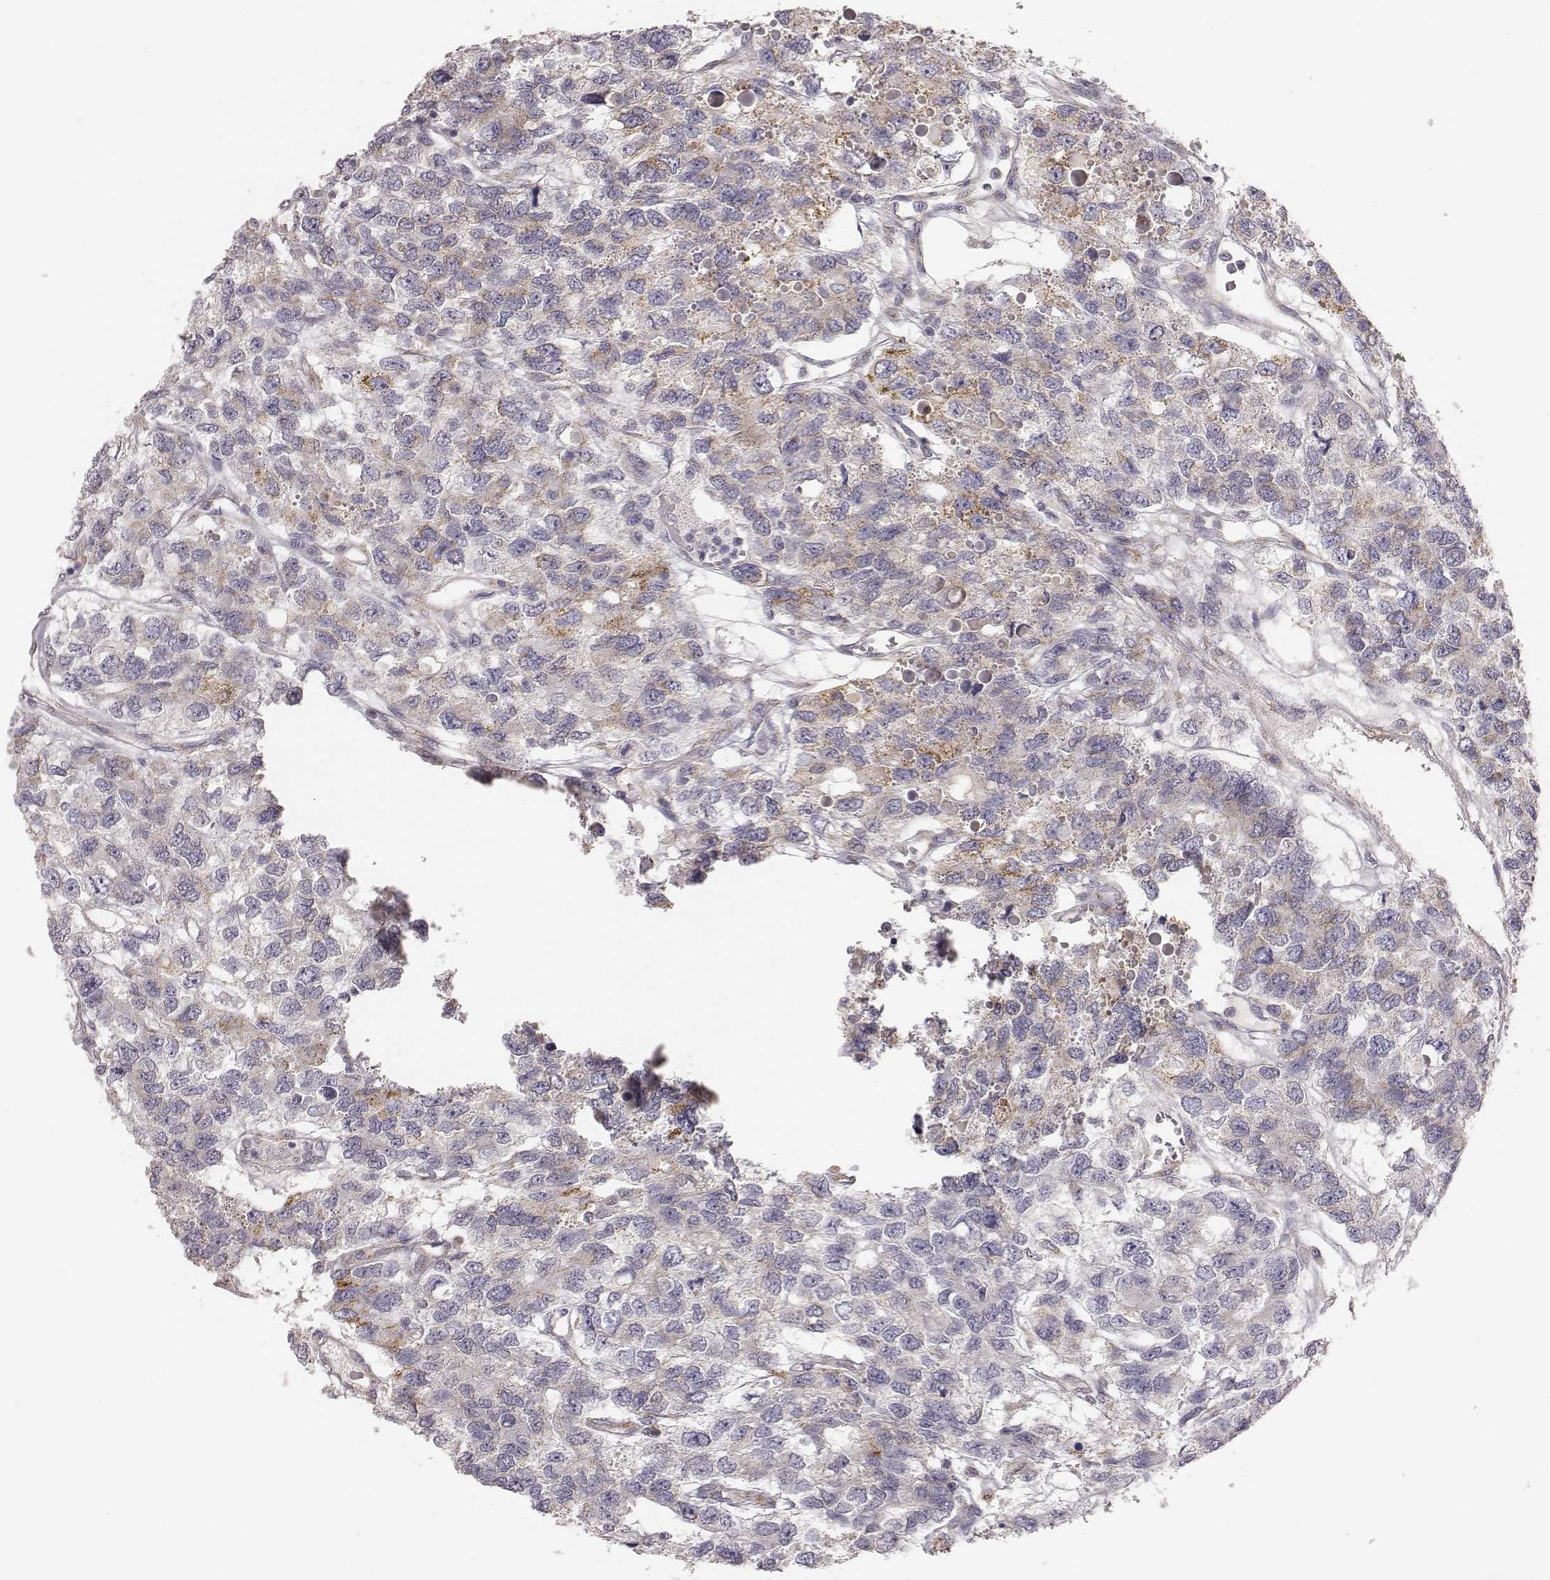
{"staining": {"intensity": "weak", "quantity": "25%-75%", "location": "cytoplasmic/membranous"}, "tissue": "testis cancer", "cell_type": "Tumor cells", "image_type": "cancer", "snomed": [{"axis": "morphology", "description": "Seminoma, NOS"}, {"axis": "topography", "description": "Testis"}], "caption": "Testis cancer (seminoma) stained for a protein (brown) reveals weak cytoplasmic/membranous positive positivity in about 25%-75% of tumor cells.", "gene": "ABCD3", "patient": {"sex": "male", "age": 52}}